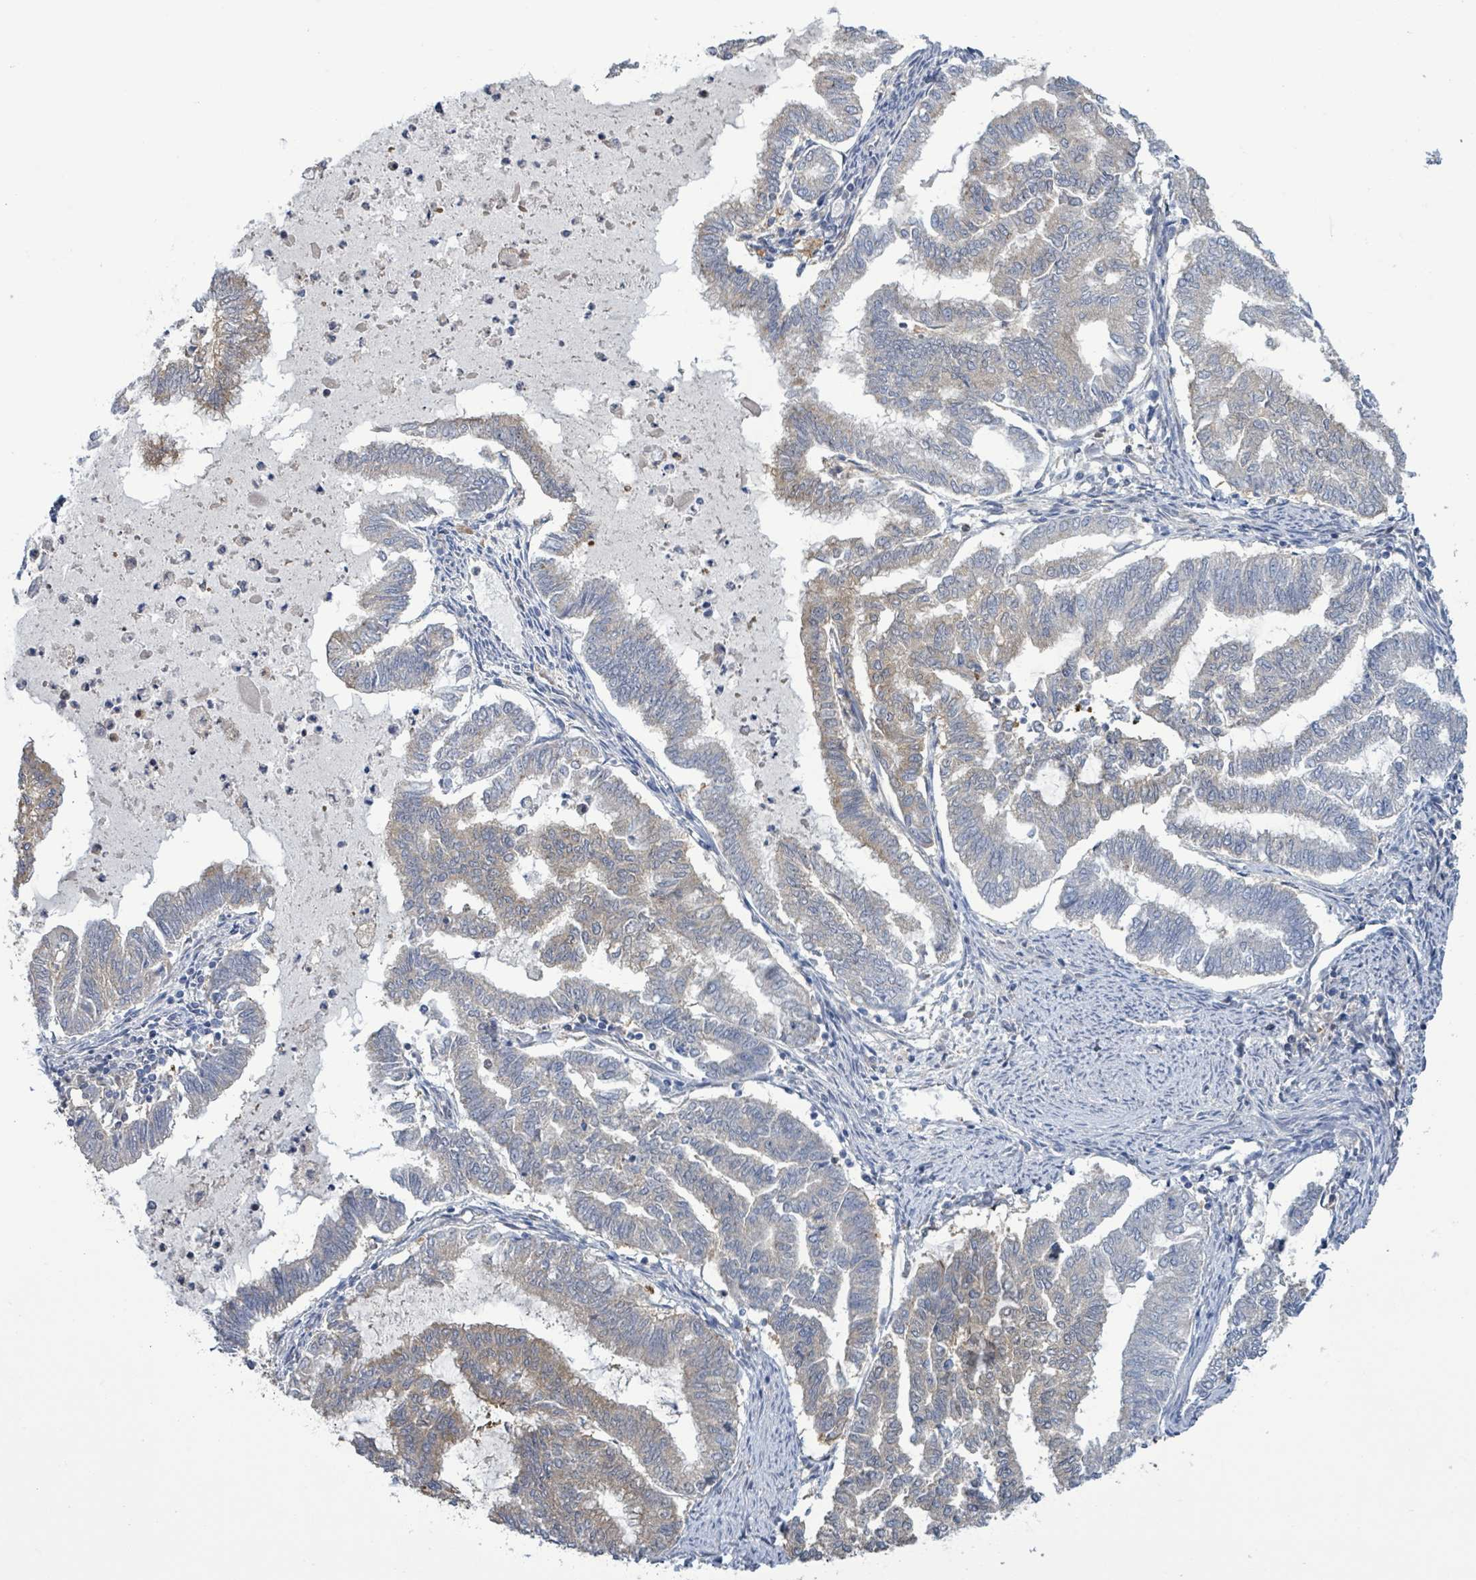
{"staining": {"intensity": "weak", "quantity": "<25%", "location": "cytoplasmic/membranous"}, "tissue": "endometrial cancer", "cell_type": "Tumor cells", "image_type": "cancer", "snomed": [{"axis": "morphology", "description": "Adenocarcinoma, NOS"}, {"axis": "topography", "description": "Endometrium"}], "caption": "Immunohistochemistry of human endometrial cancer exhibits no staining in tumor cells.", "gene": "PGAM1", "patient": {"sex": "female", "age": 79}}